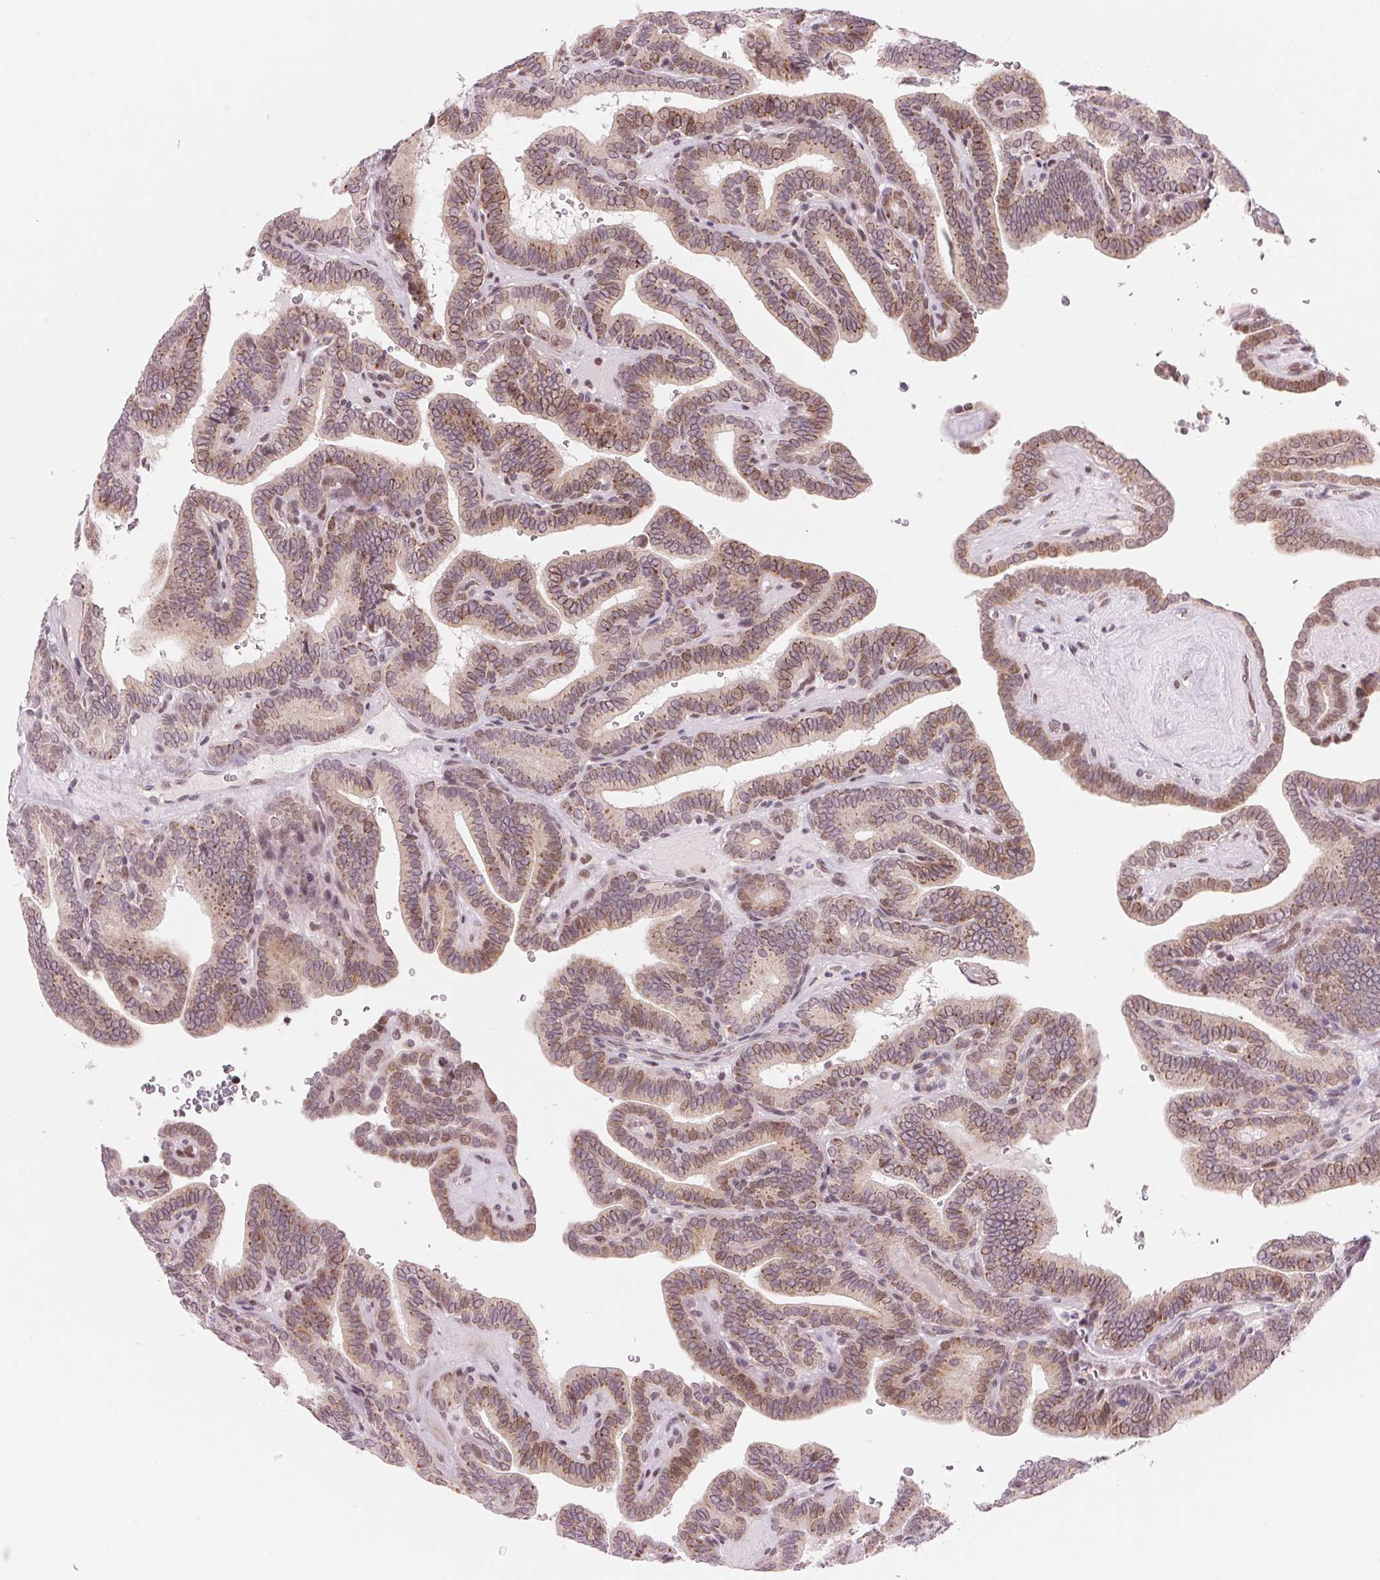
{"staining": {"intensity": "moderate", "quantity": "<25%", "location": "cytoplasmic/membranous,nuclear"}, "tissue": "thyroid cancer", "cell_type": "Tumor cells", "image_type": "cancer", "snomed": [{"axis": "morphology", "description": "Papillary adenocarcinoma, NOS"}, {"axis": "topography", "description": "Thyroid gland"}], "caption": "There is low levels of moderate cytoplasmic/membranous and nuclear staining in tumor cells of thyroid cancer, as demonstrated by immunohistochemical staining (brown color).", "gene": "ARHGAP32", "patient": {"sex": "female", "age": 21}}